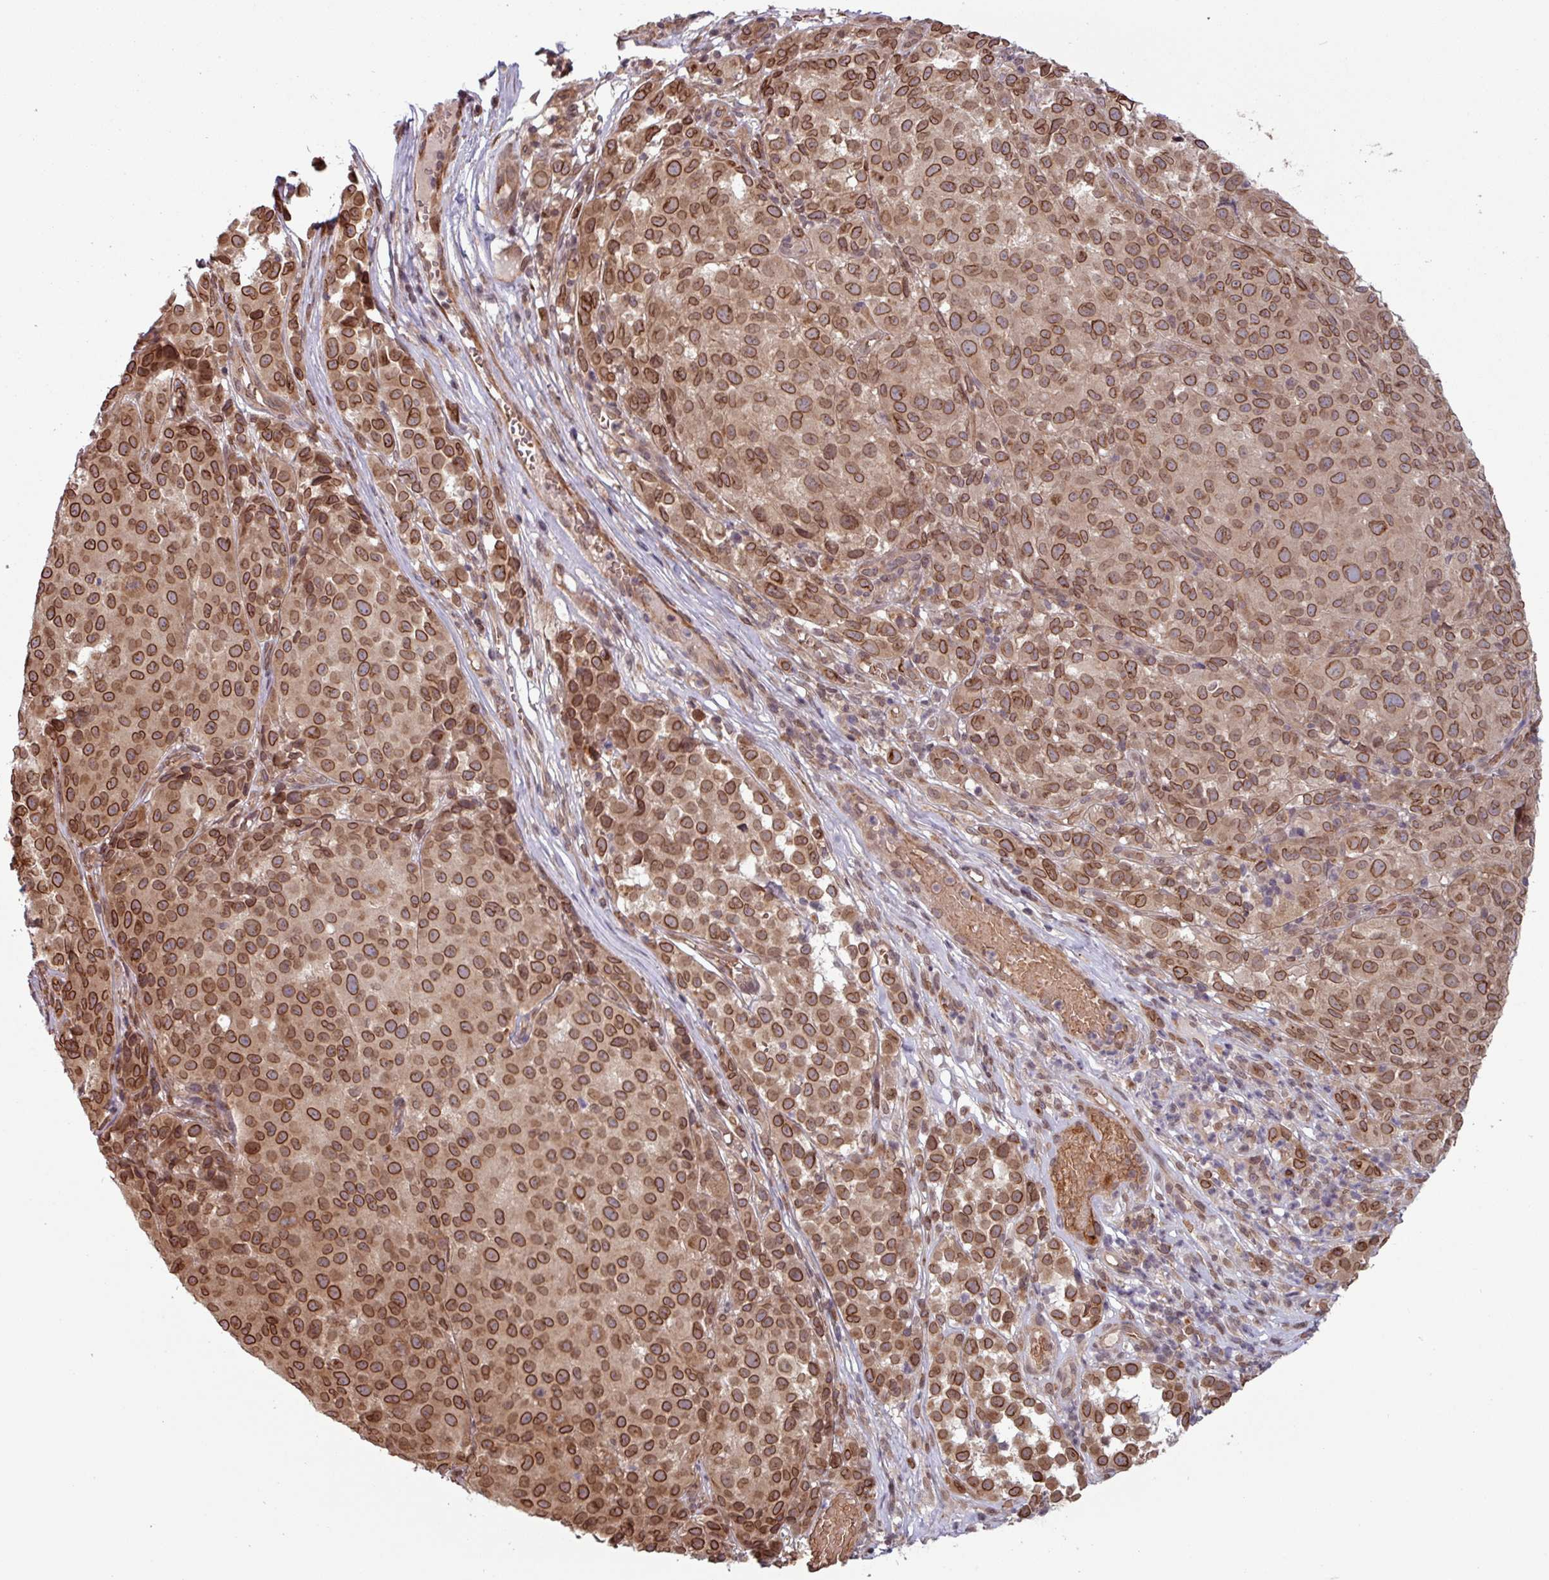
{"staining": {"intensity": "moderate", "quantity": ">75%", "location": "cytoplasmic/membranous,nuclear"}, "tissue": "melanoma", "cell_type": "Tumor cells", "image_type": "cancer", "snomed": [{"axis": "morphology", "description": "Malignant melanoma, NOS"}, {"axis": "topography", "description": "Skin"}], "caption": "DAB (3,3'-diaminobenzidine) immunohistochemical staining of human melanoma shows moderate cytoplasmic/membranous and nuclear protein expression in about >75% of tumor cells. The protein is shown in brown color, while the nuclei are stained blue.", "gene": "RBM4B", "patient": {"sex": "male", "age": 64}}